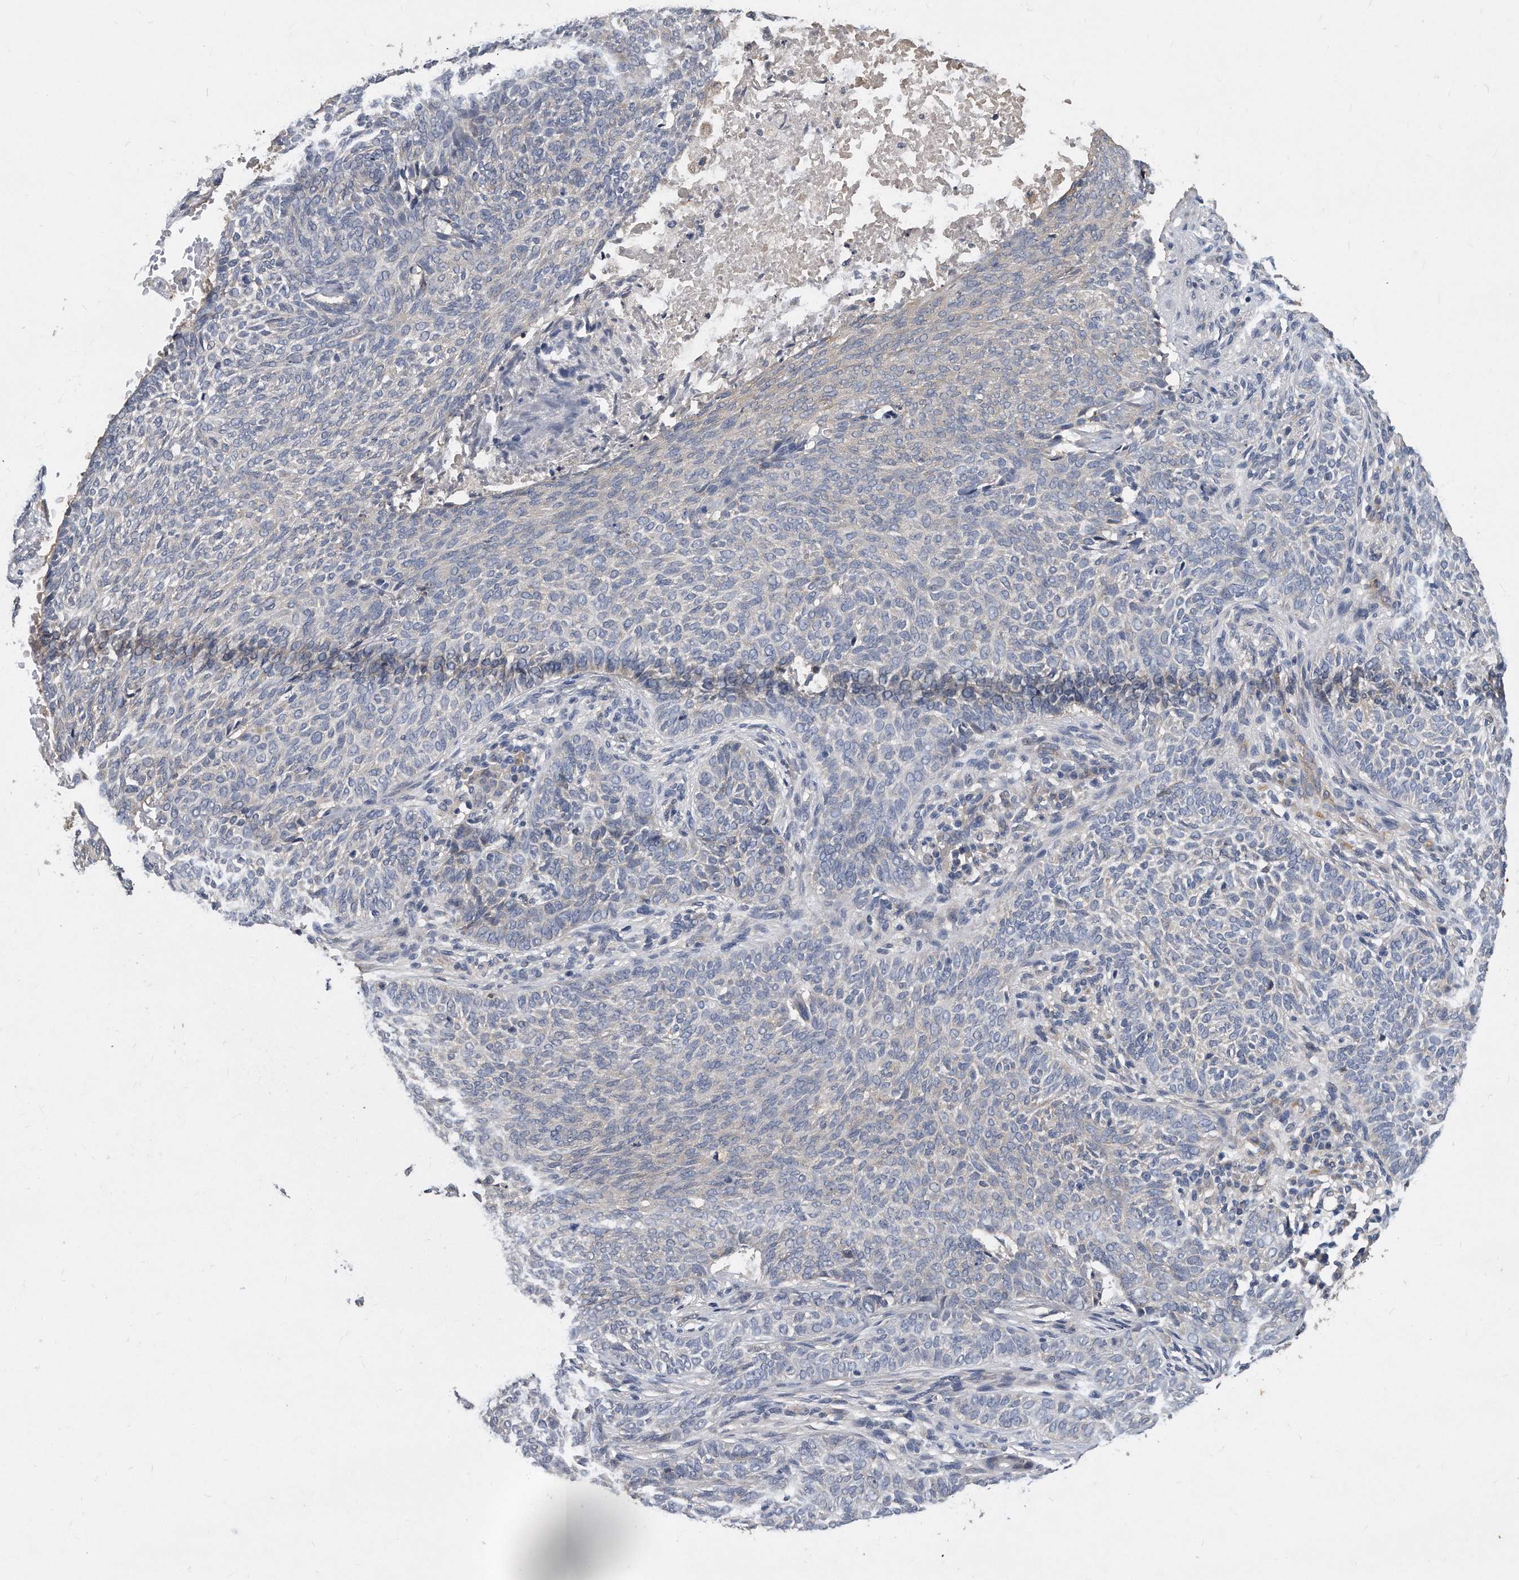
{"staining": {"intensity": "negative", "quantity": "none", "location": "none"}, "tissue": "skin cancer", "cell_type": "Tumor cells", "image_type": "cancer", "snomed": [{"axis": "morphology", "description": "Basal cell carcinoma"}, {"axis": "topography", "description": "Skin"}], "caption": "Image shows no significant protein expression in tumor cells of skin cancer (basal cell carcinoma).", "gene": "HOMER3", "patient": {"sex": "male", "age": 87}}